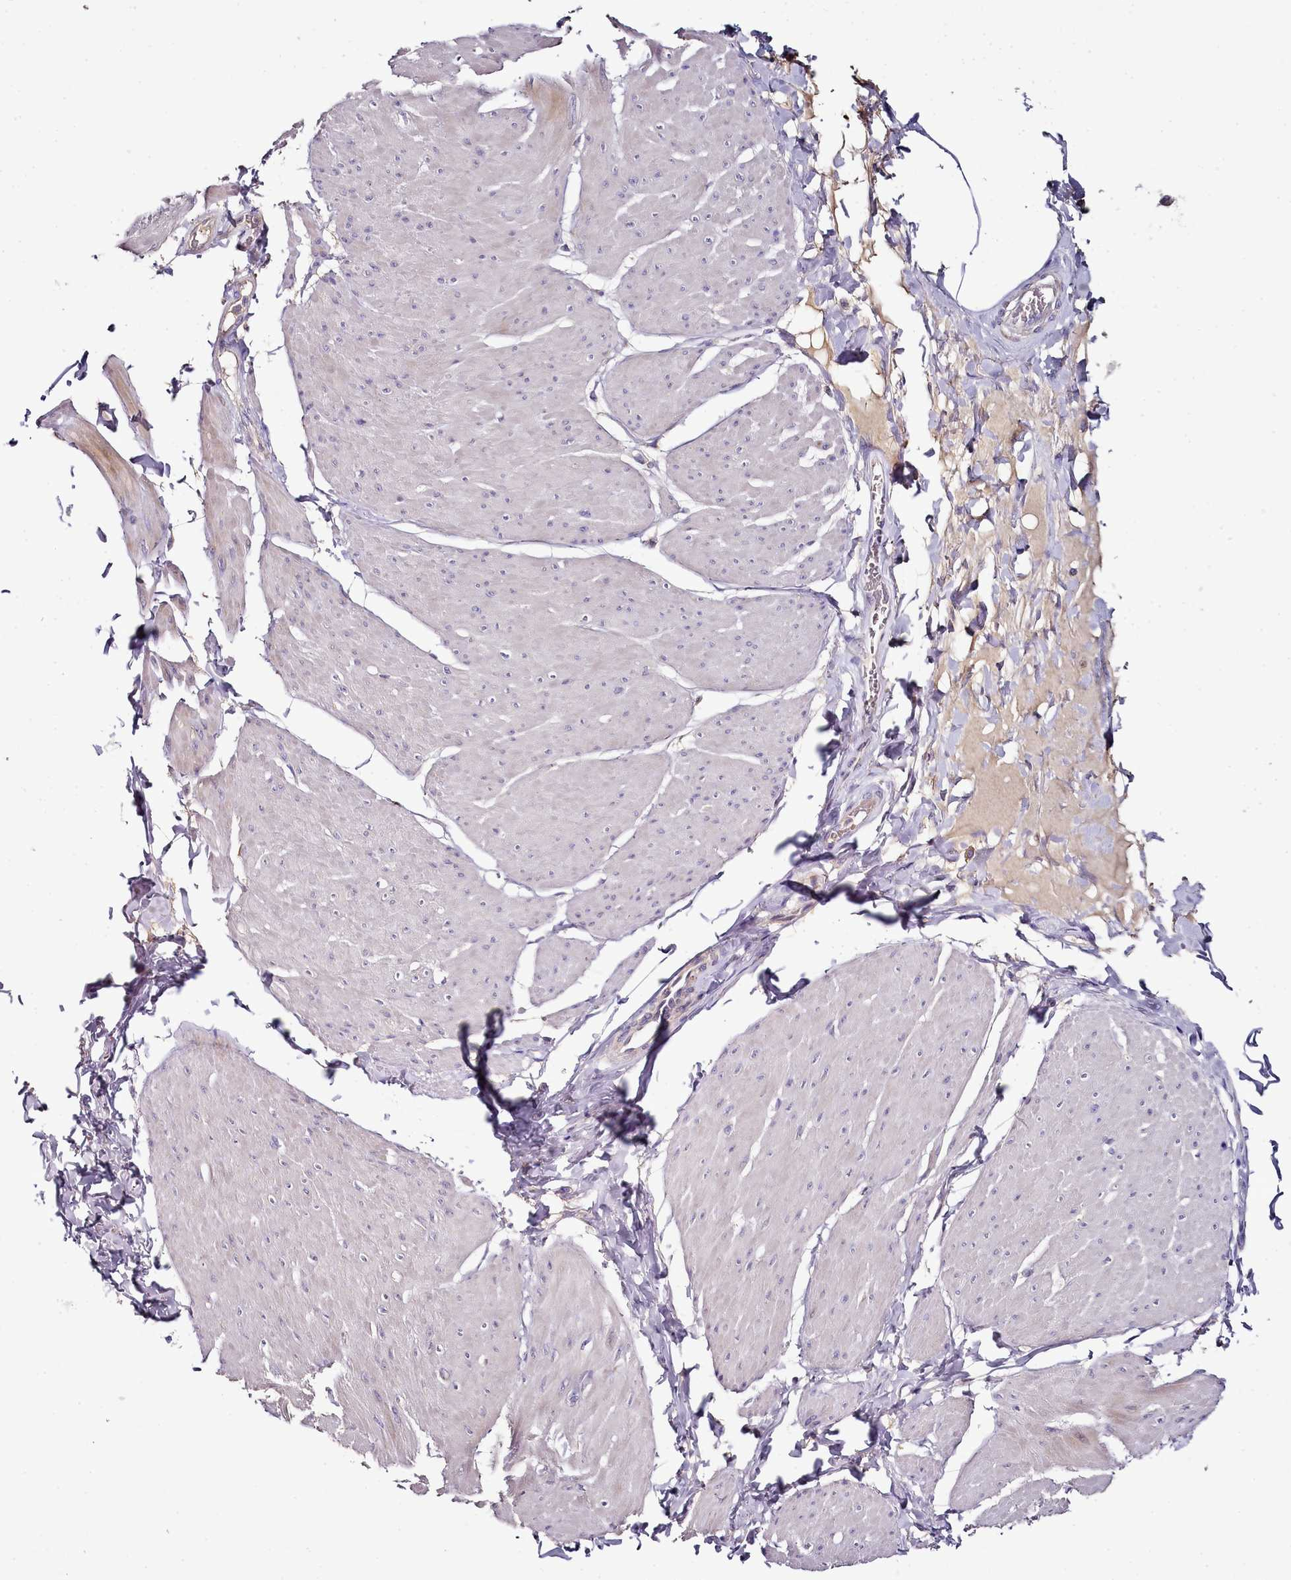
{"staining": {"intensity": "negative", "quantity": "none", "location": "none"}, "tissue": "smooth muscle", "cell_type": "Smooth muscle cells", "image_type": "normal", "snomed": [{"axis": "morphology", "description": "Urothelial carcinoma, High grade"}, {"axis": "topography", "description": "Urinary bladder"}], "caption": "DAB immunohistochemical staining of benign human smooth muscle demonstrates no significant expression in smooth muscle cells. (Brightfield microscopy of DAB (3,3'-diaminobenzidine) immunohistochemistry at high magnification).", "gene": "ACSS1", "patient": {"sex": "male", "age": 46}}